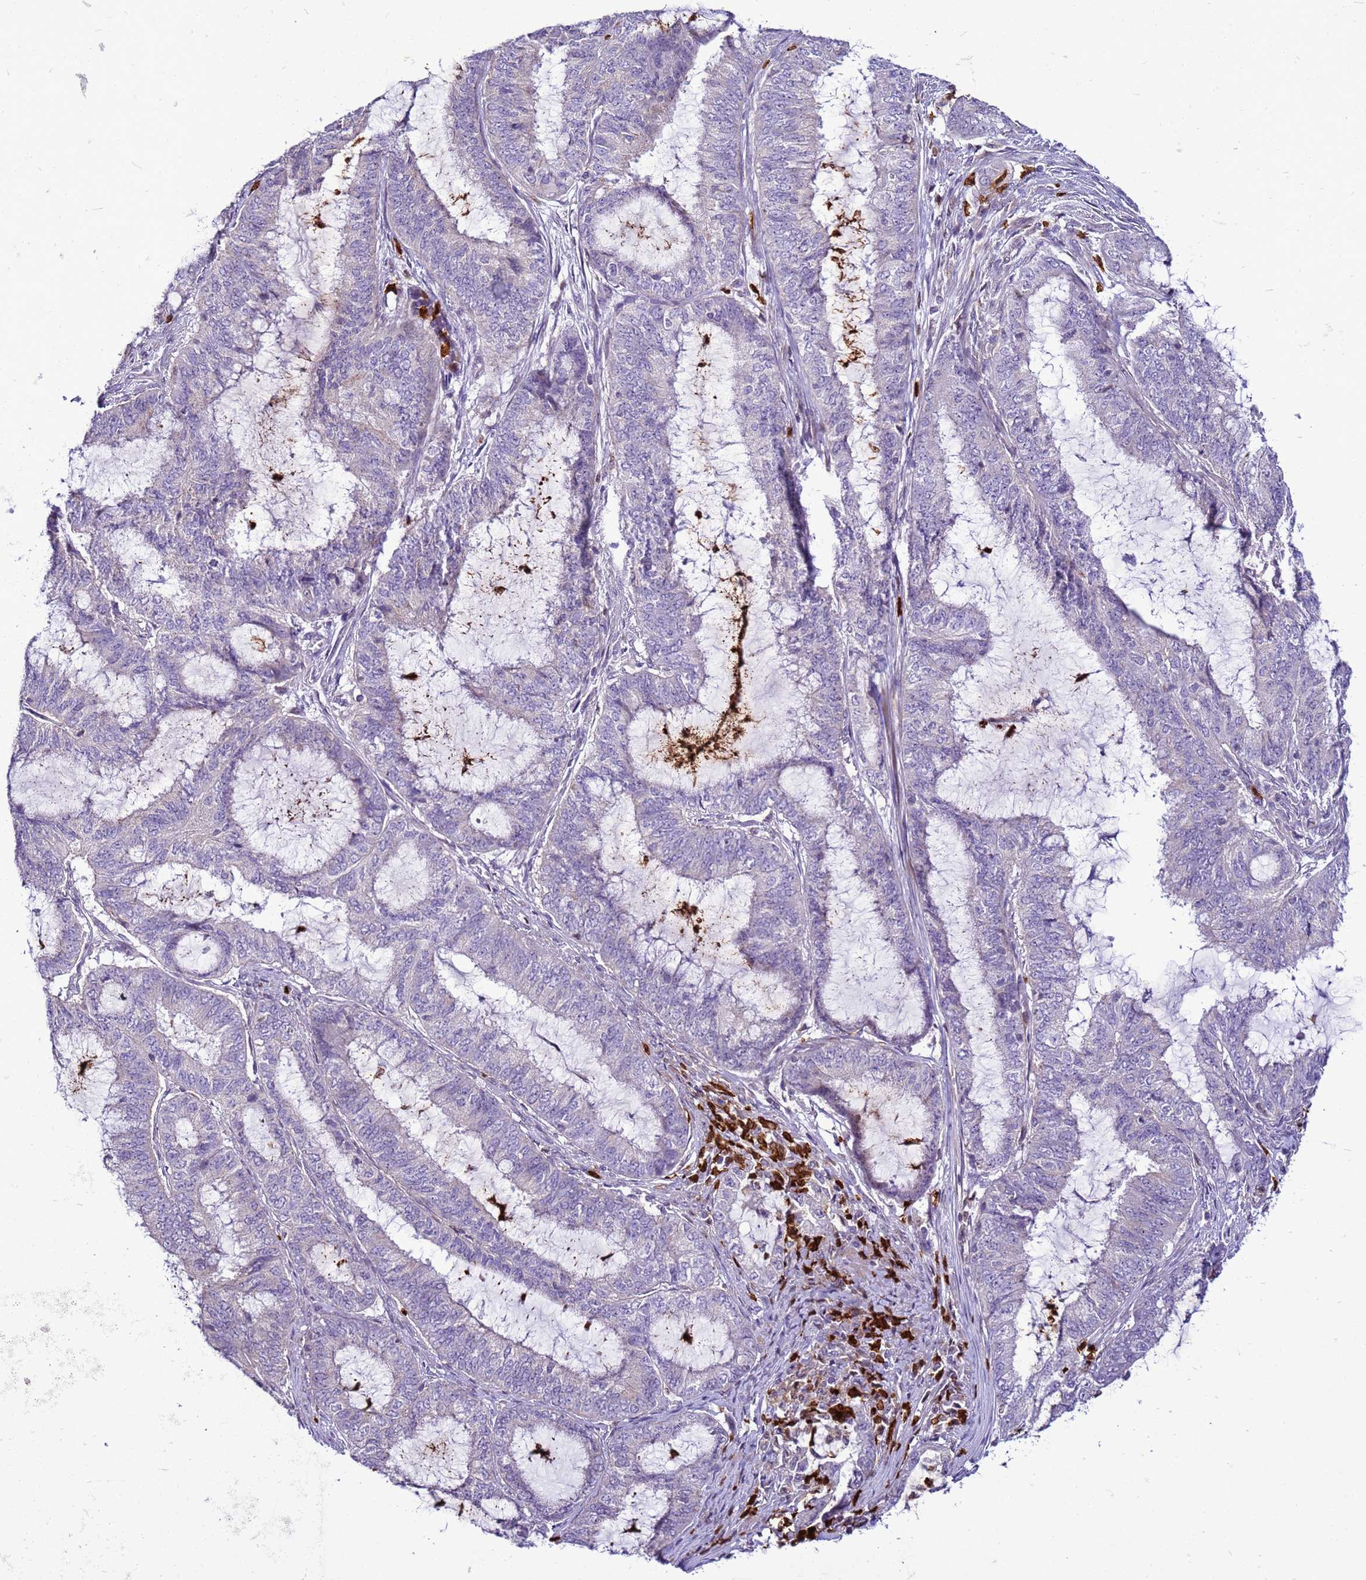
{"staining": {"intensity": "moderate", "quantity": "<25%", "location": "nuclear"}, "tissue": "endometrial cancer", "cell_type": "Tumor cells", "image_type": "cancer", "snomed": [{"axis": "morphology", "description": "Adenocarcinoma, NOS"}, {"axis": "topography", "description": "Endometrium"}], "caption": "This is a photomicrograph of immunohistochemistry (IHC) staining of endometrial cancer, which shows moderate staining in the nuclear of tumor cells.", "gene": "VPS4B", "patient": {"sex": "female", "age": 51}}